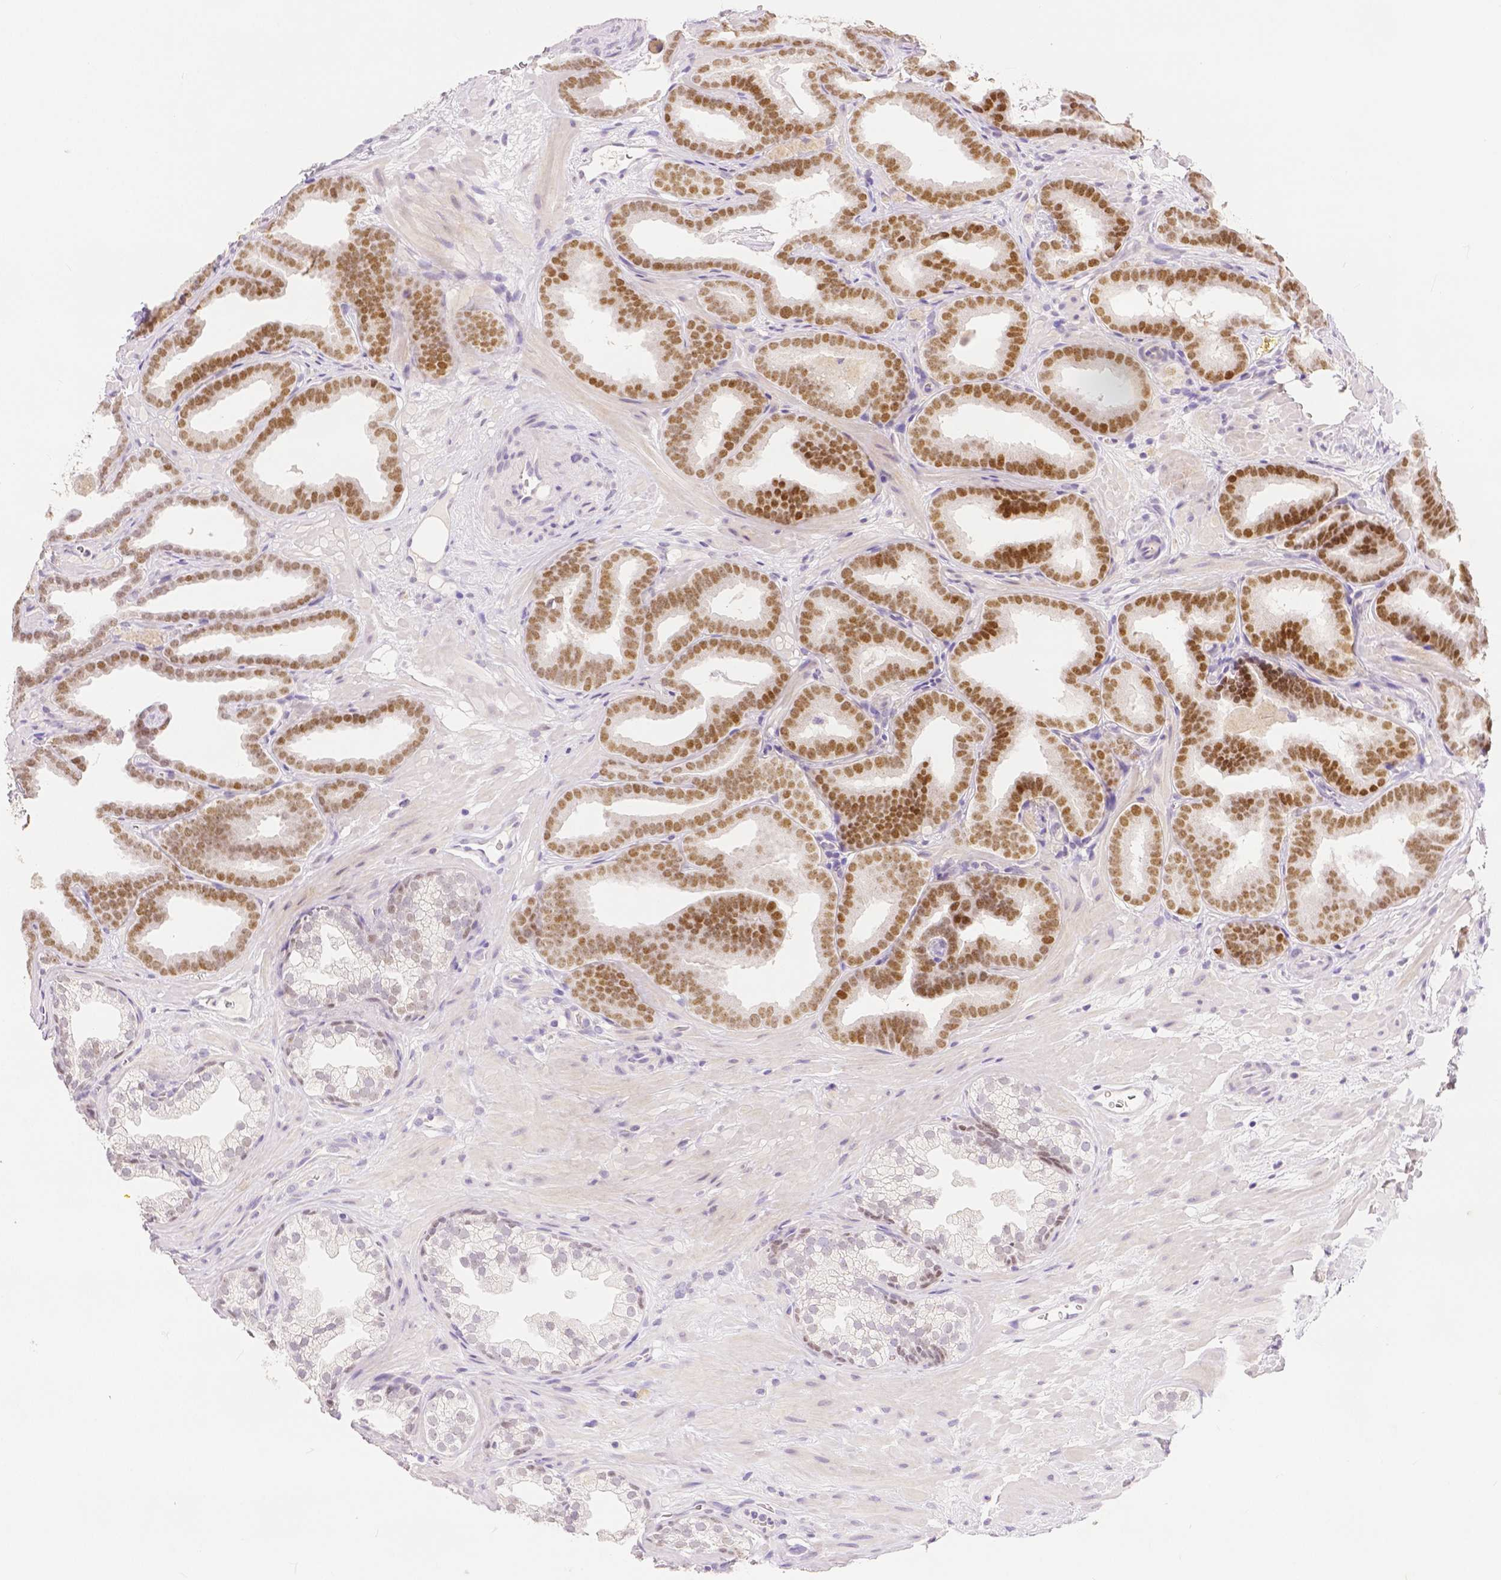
{"staining": {"intensity": "moderate", "quantity": ">75%", "location": "nuclear"}, "tissue": "prostate cancer", "cell_type": "Tumor cells", "image_type": "cancer", "snomed": [{"axis": "morphology", "description": "Adenocarcinoma, Low grade"}, {"axis": "topography", "description": "Prostate"}], "caption": "A high-resolution image shows immunohistochemistry staining of prostate adenocarcinoma (low-grade), which demonstrates moderate nuclear expression in about >75% of tumor cells.", "gene": "HNF1B", "patient": {"sex": "male", "age": 63}}